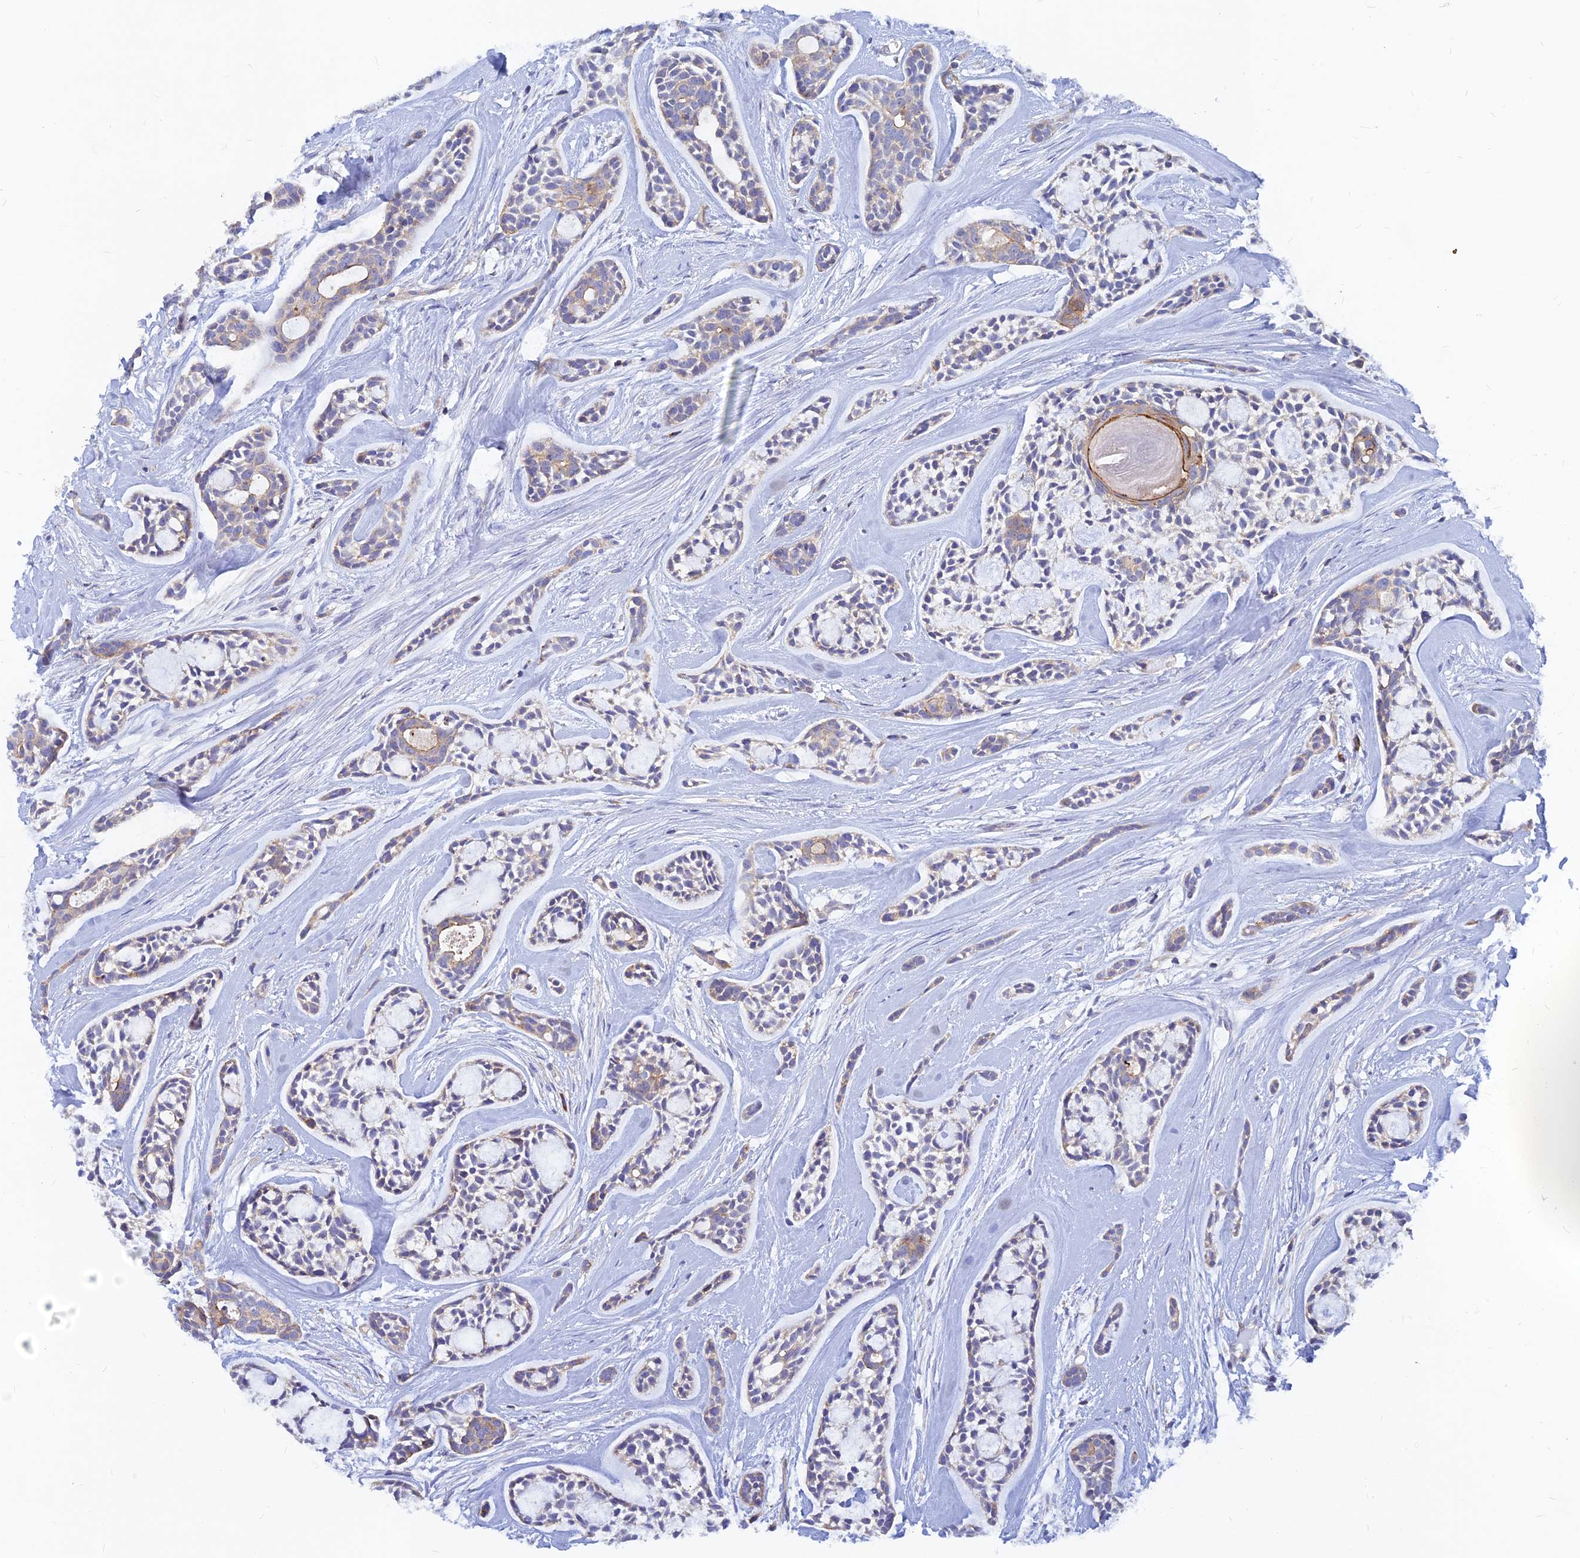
{"staining": {"intensity": "weak", "quantity": "<25%", "location": "cytoplasmic/membranous"}, "tissue": "head and neck cancer", "cell_type": "Tumor cells", "image_type": "cancer", "snomed": [{"axis": "morphology", "description": "Adenocarcinoma, NOS"}, {"axis": "topography", "description": "Subcutis"}, {"axis": "topography", "description": "Head-Neck"}], "caption": "Image shows no protein staining in tumor cells of head and neck adenocarcinoma tissue. The staining was performed using DAB (3,3'-diaminobenzidine) to visualize the protein expression in brown, while the nuclei were stained in blue with hematoxylin (Magnification: 20x).", "gene": "DNAJC16", "patient": {"sex": "female", "age": 73}}